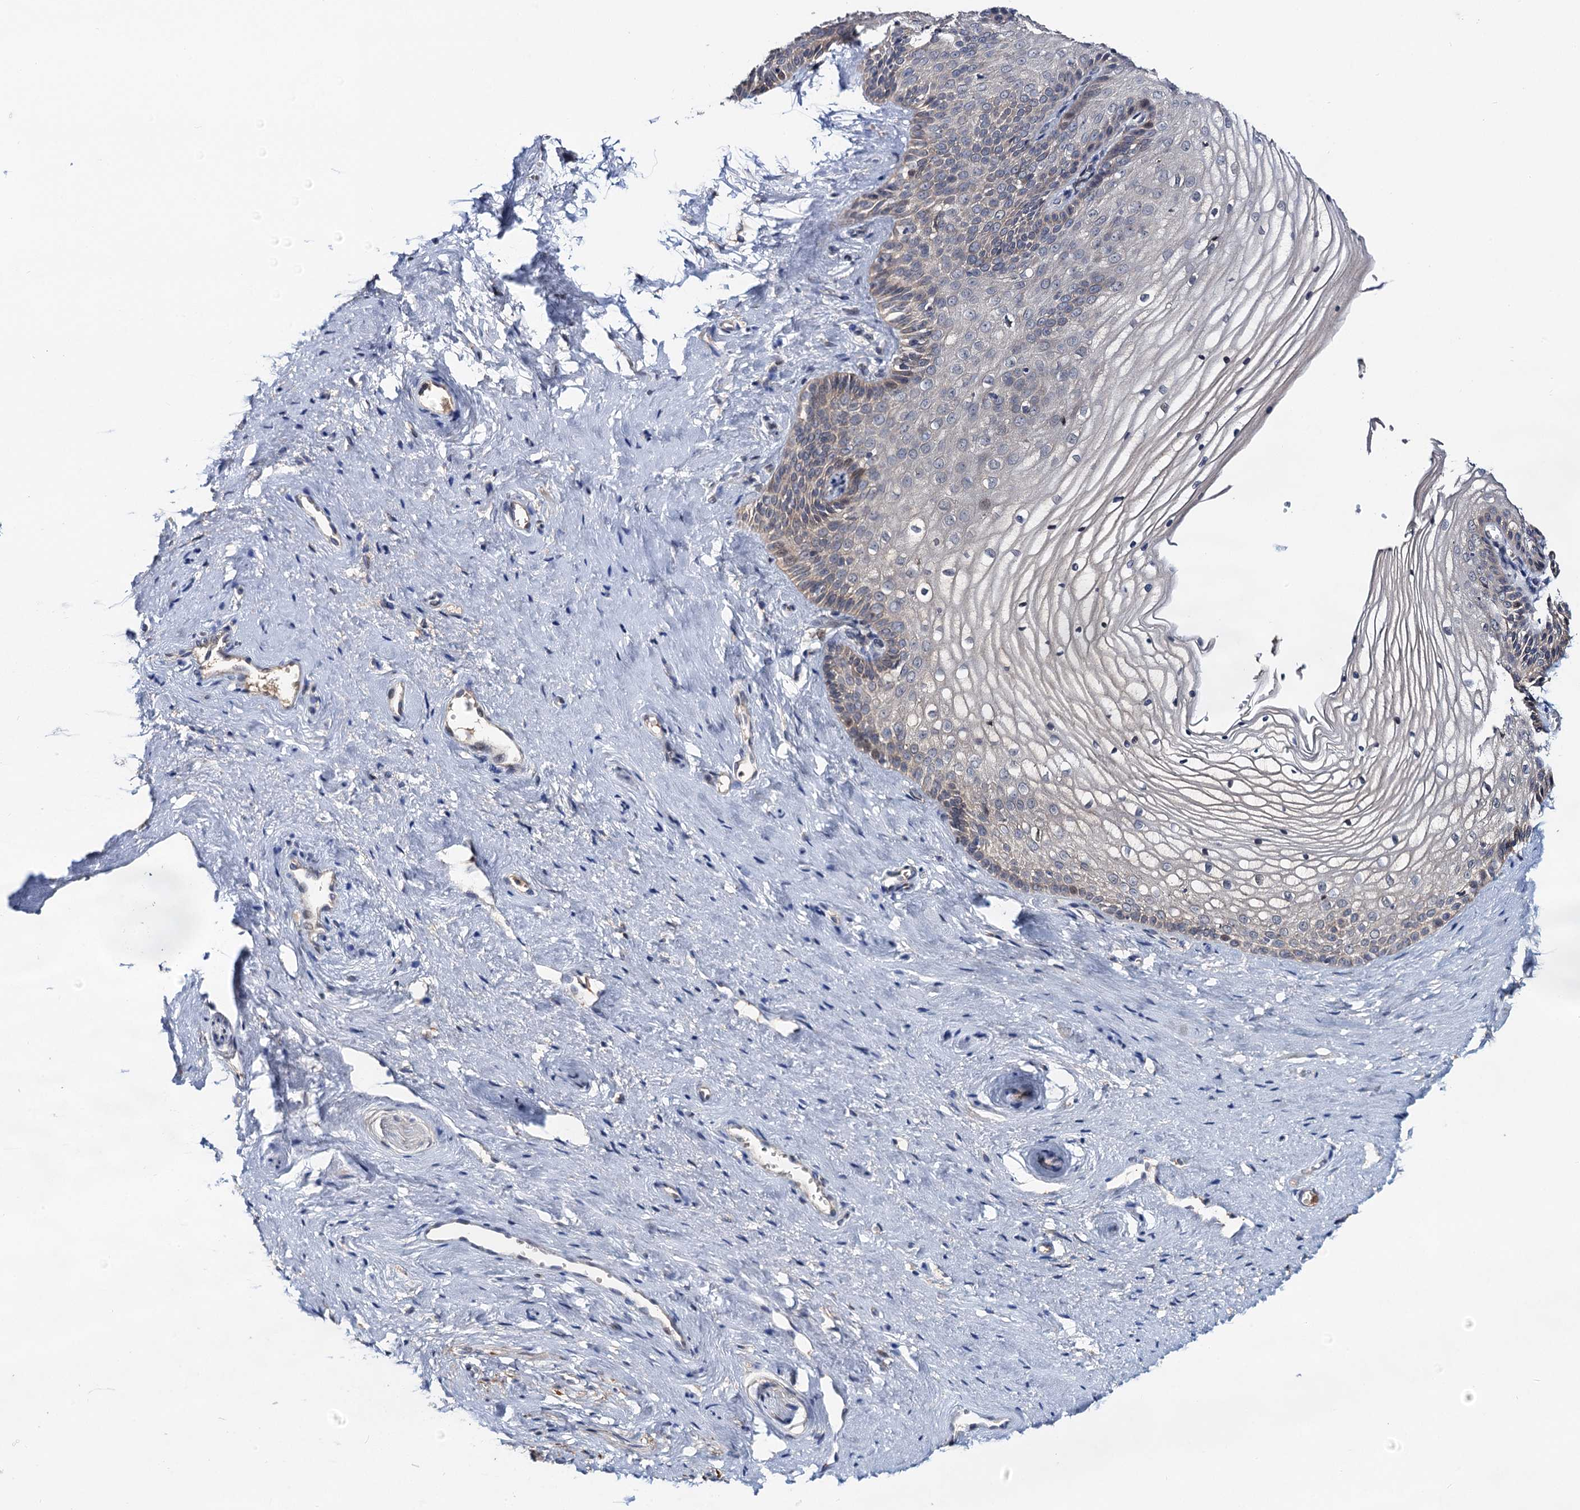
{"staining": {"intensity": "negative", "quantity": "none", "location": "none"}, "tissue": "vagina", "cell_type": "Squamous epithelial cells", "image_type": "normal", "snomed": [{"axis": "morphology", "description": "Normal tissue, NOS"}, {"axis": "topography", "description": "Vagina"}, {"axis": "topography", "description": "Cervix"}], "caption": "This histopathology image is of benign vagina stained with immunohistochemistry to label a protein in brown with the nuclei are counter-stained blue. There is no positivity in squamous epithelial cells.", "gene": "TMEM39B", "patient": {"sex": "female", "age": 40}}